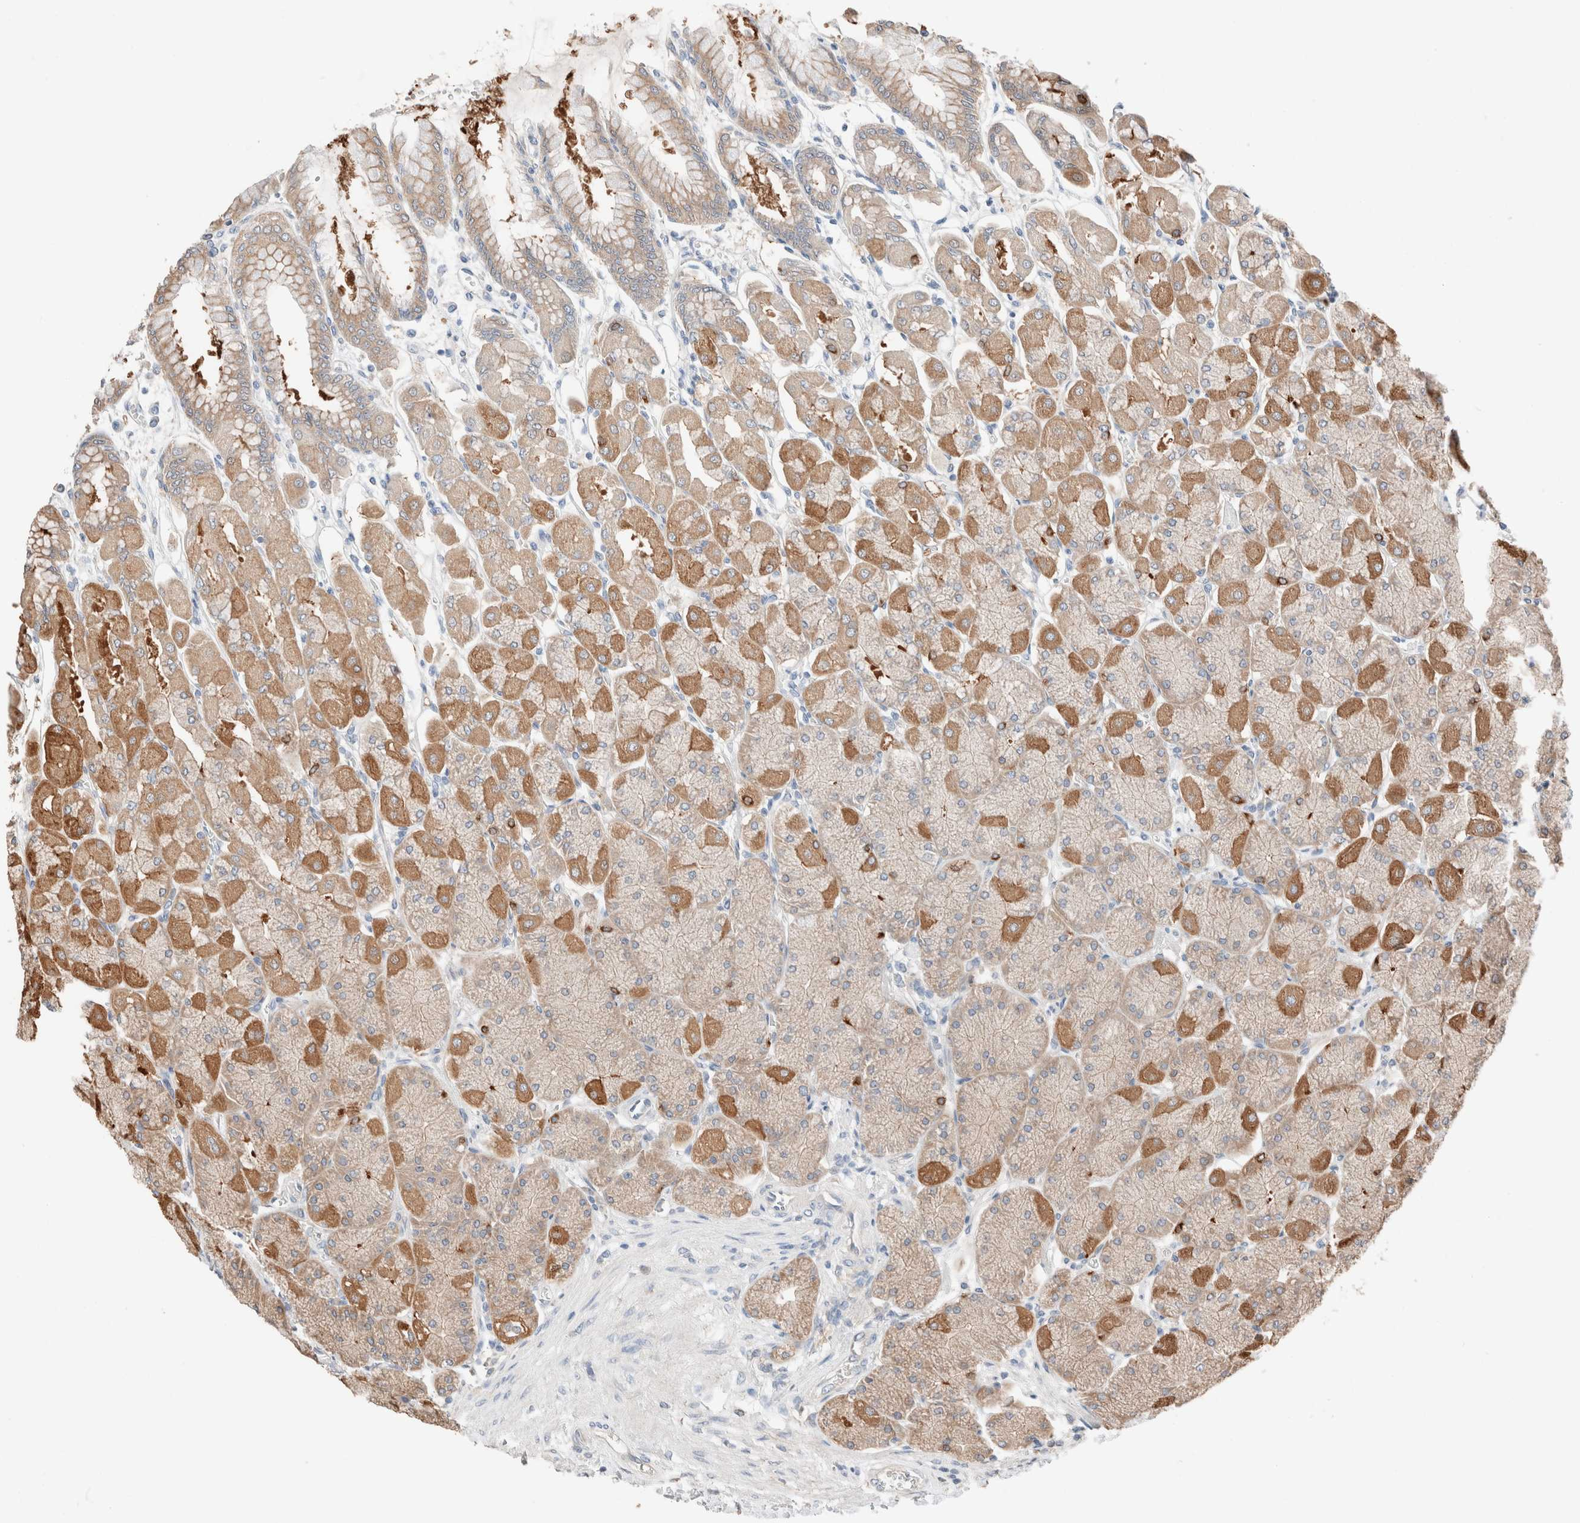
{"staining": {"intensity": "moderate", "quantity": ">75%", "location": "cytoplasmic/membranous"}, "tissue": "stomach", "cell_type": "Glandular cells", "image_type": "normal", "snomed": [{"axis": "morphology", "description": "Normal tissue, NOS"}, {"axis": "topography", "description": "Stomach, upper"}], "caption": "Immunohistochemistry image of benign stomach: human stomach stained using IHC reveals medium levels of moderate protein expression localized specifically in the cytoplasmic/membranous of glandular cells, appearing as a cytoplasmic/membranous brown color.", "gene": "PCM1", "patient": {"sex": "female", "age": 56}}